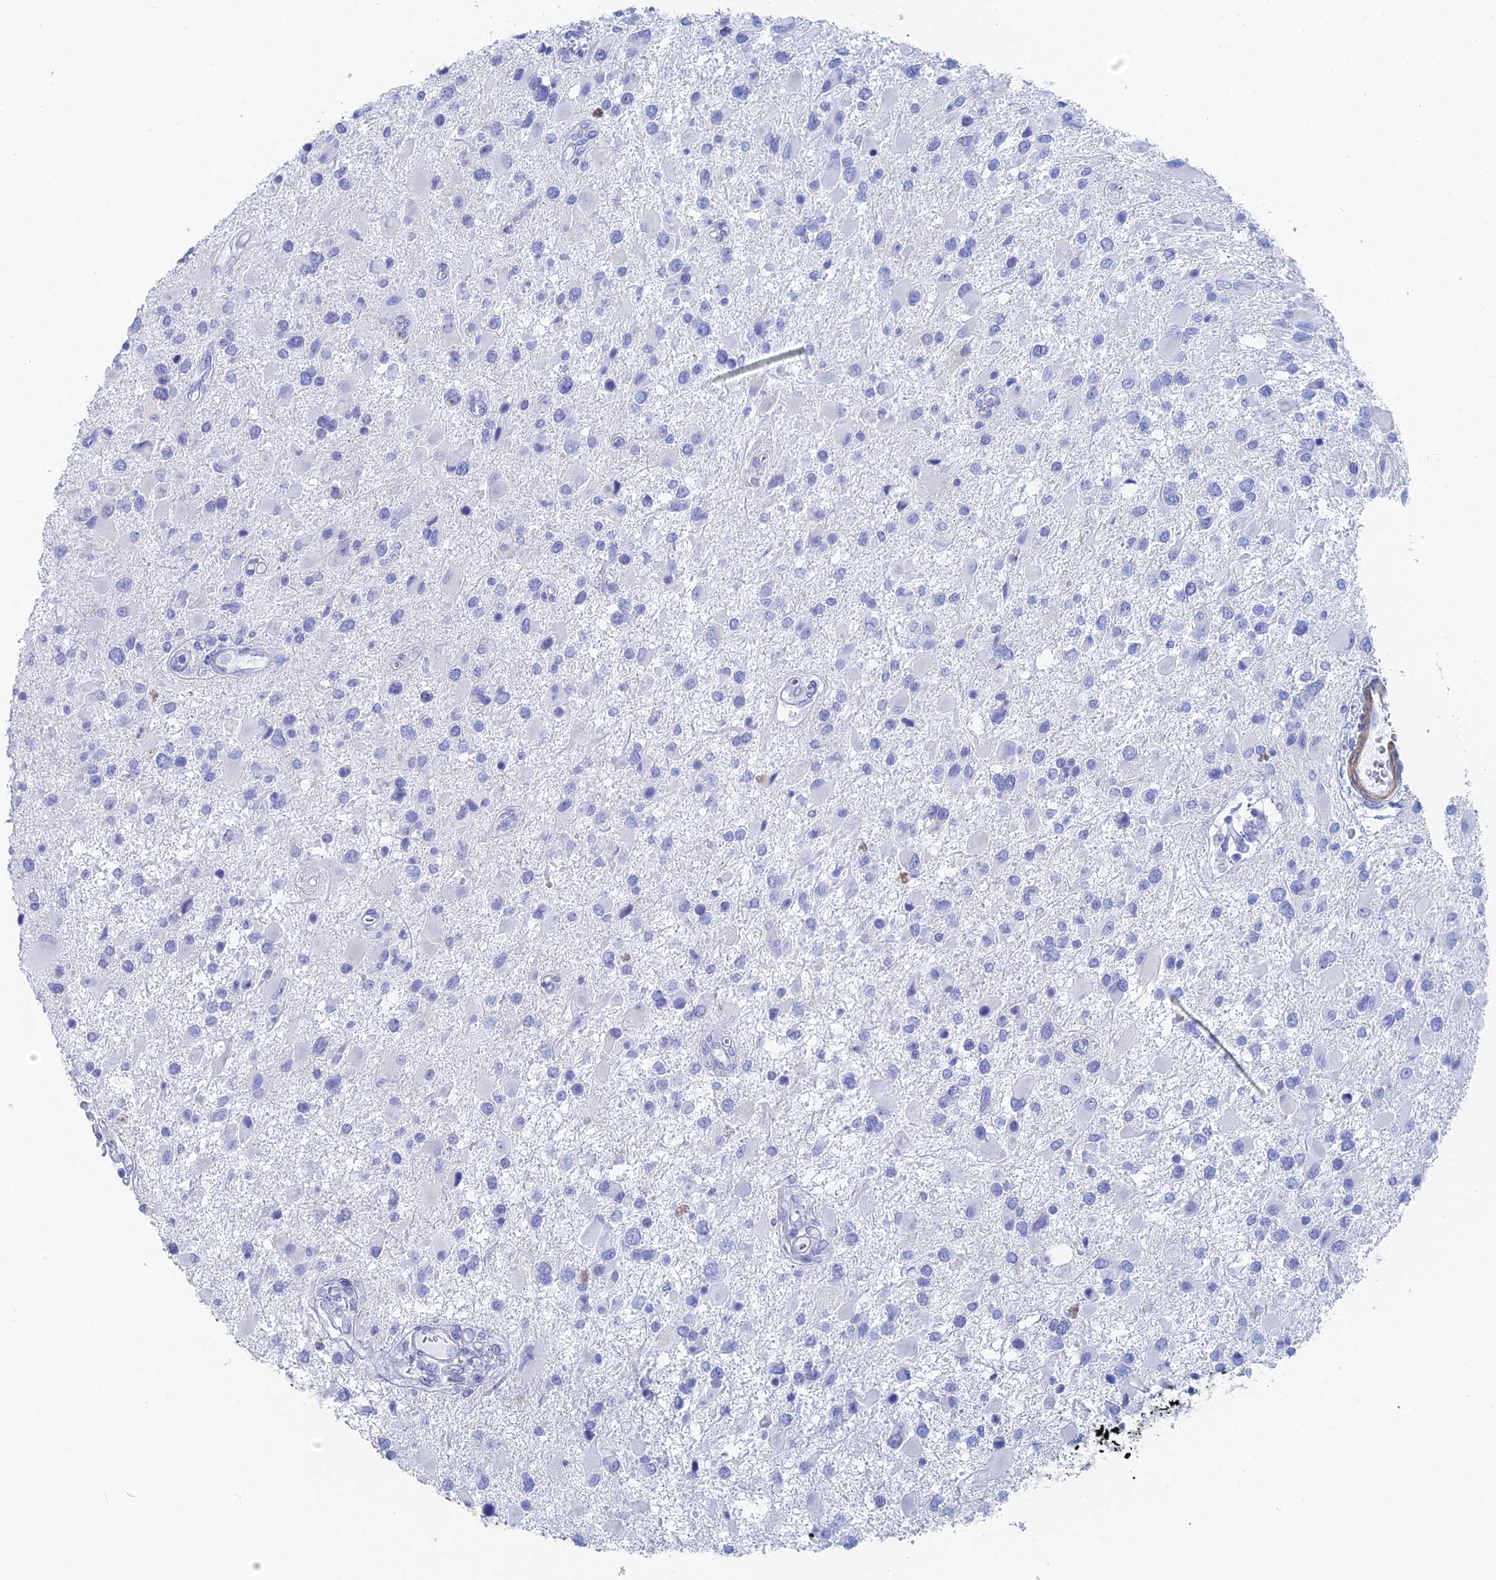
{"staining": {"intensity": "negative", "quantity": "none", "location": "none"}, "tissue": "glioma", "cell_type": "Tumor cells", "image_type": "cancer", "snomed": [{"axis": "morphology", "description": "Glioma, malignant, High grade"}, {"axis": "topography", "description": "Brain"}], "caption": "A histopathology image of human glioma is negative for staining in tumor cells.", "gene": "KCNK18", "patient": {"sex": "male", "age": 53}}